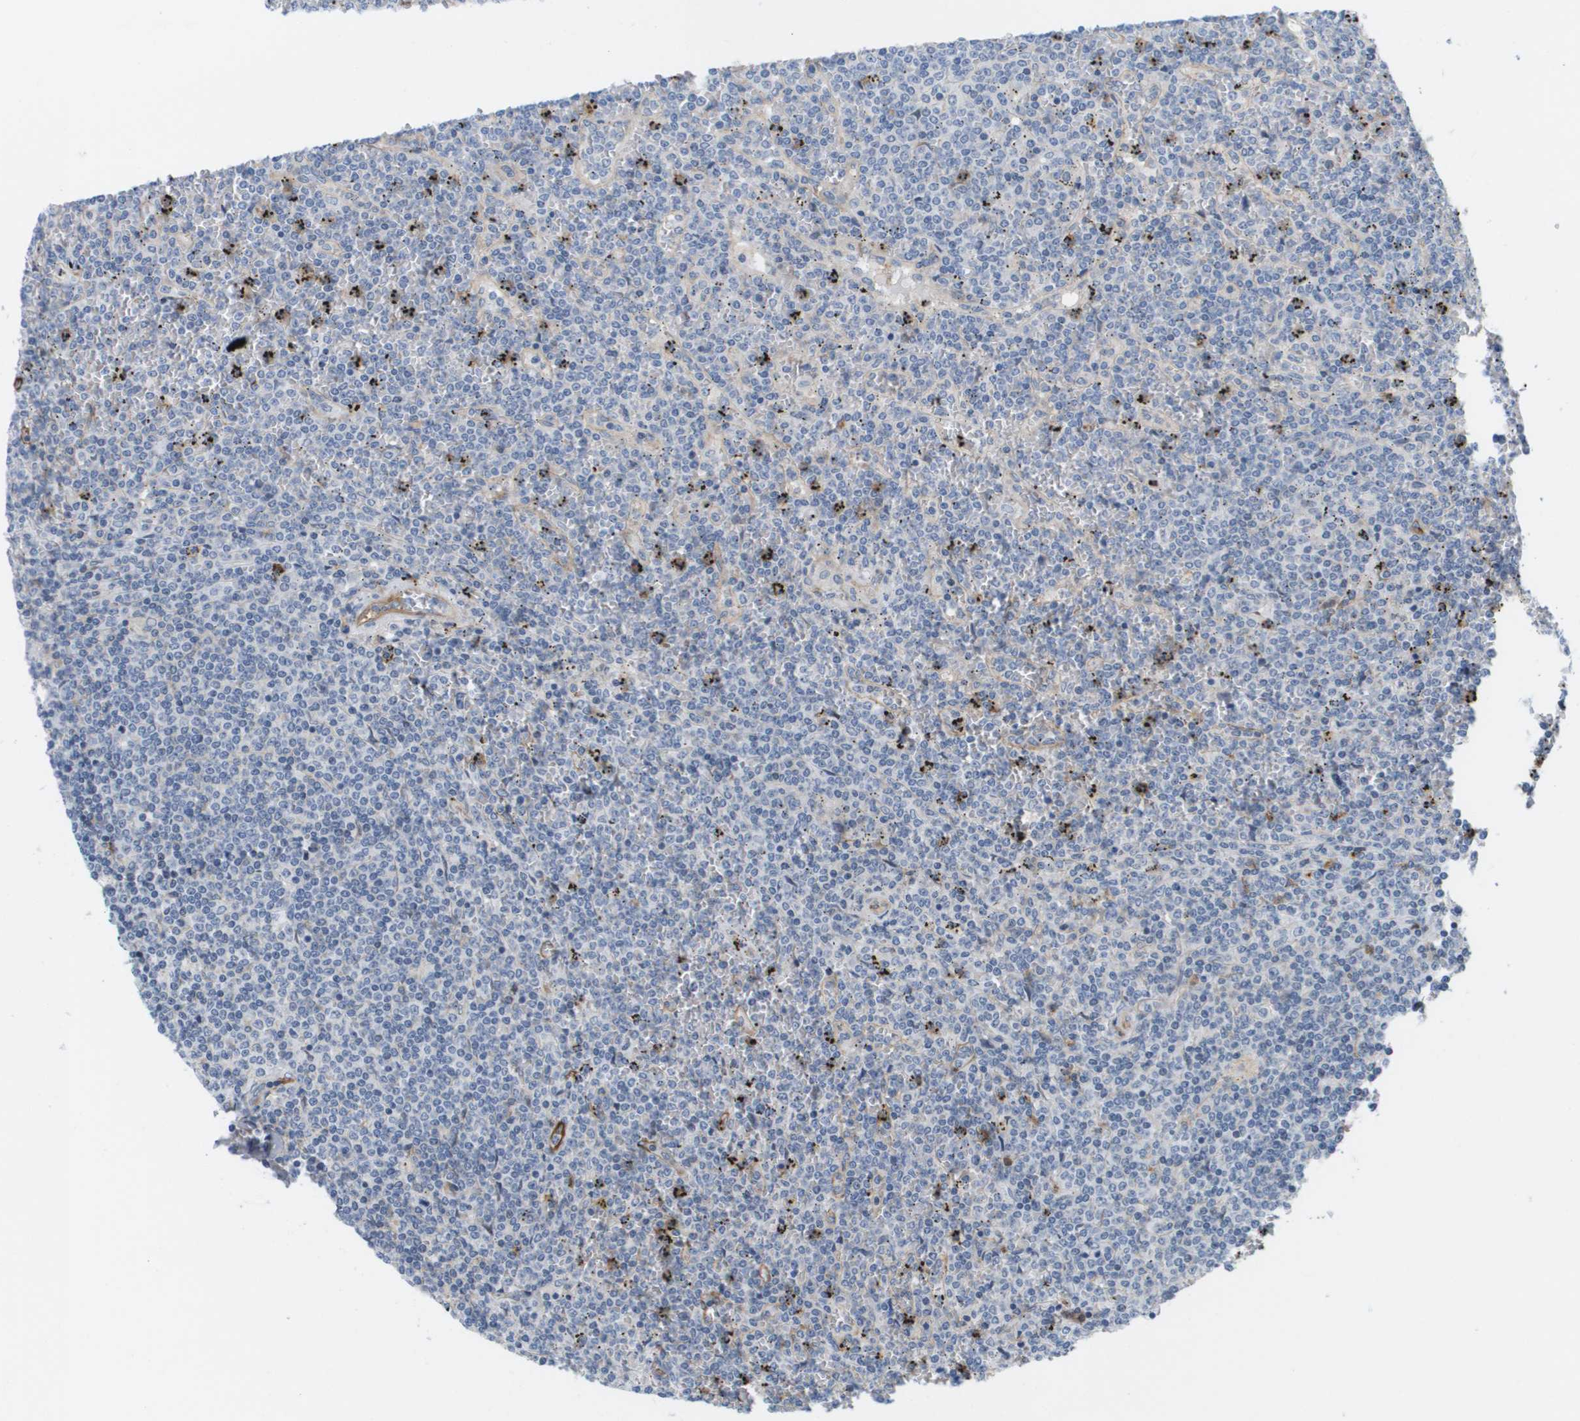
{"staining": {"intensity": "negative", "quantity": "none", "location": "none"}, "tissue": "lymphoma", "cell_type": "Tumor cells", "image_type": "cancer", "snomed": [{"axis": "morphology", "description": "Malignant lymphoma, non-Hodgkin's type, Low grade"}, {"axis": "topography", "description": "Spleen"}], "caption": "Micrograph shows no significant protein staining in tumor cells of lymphoma.", "gene": "MARCHF8", "patient": {"sex": "female", "age": 19}}